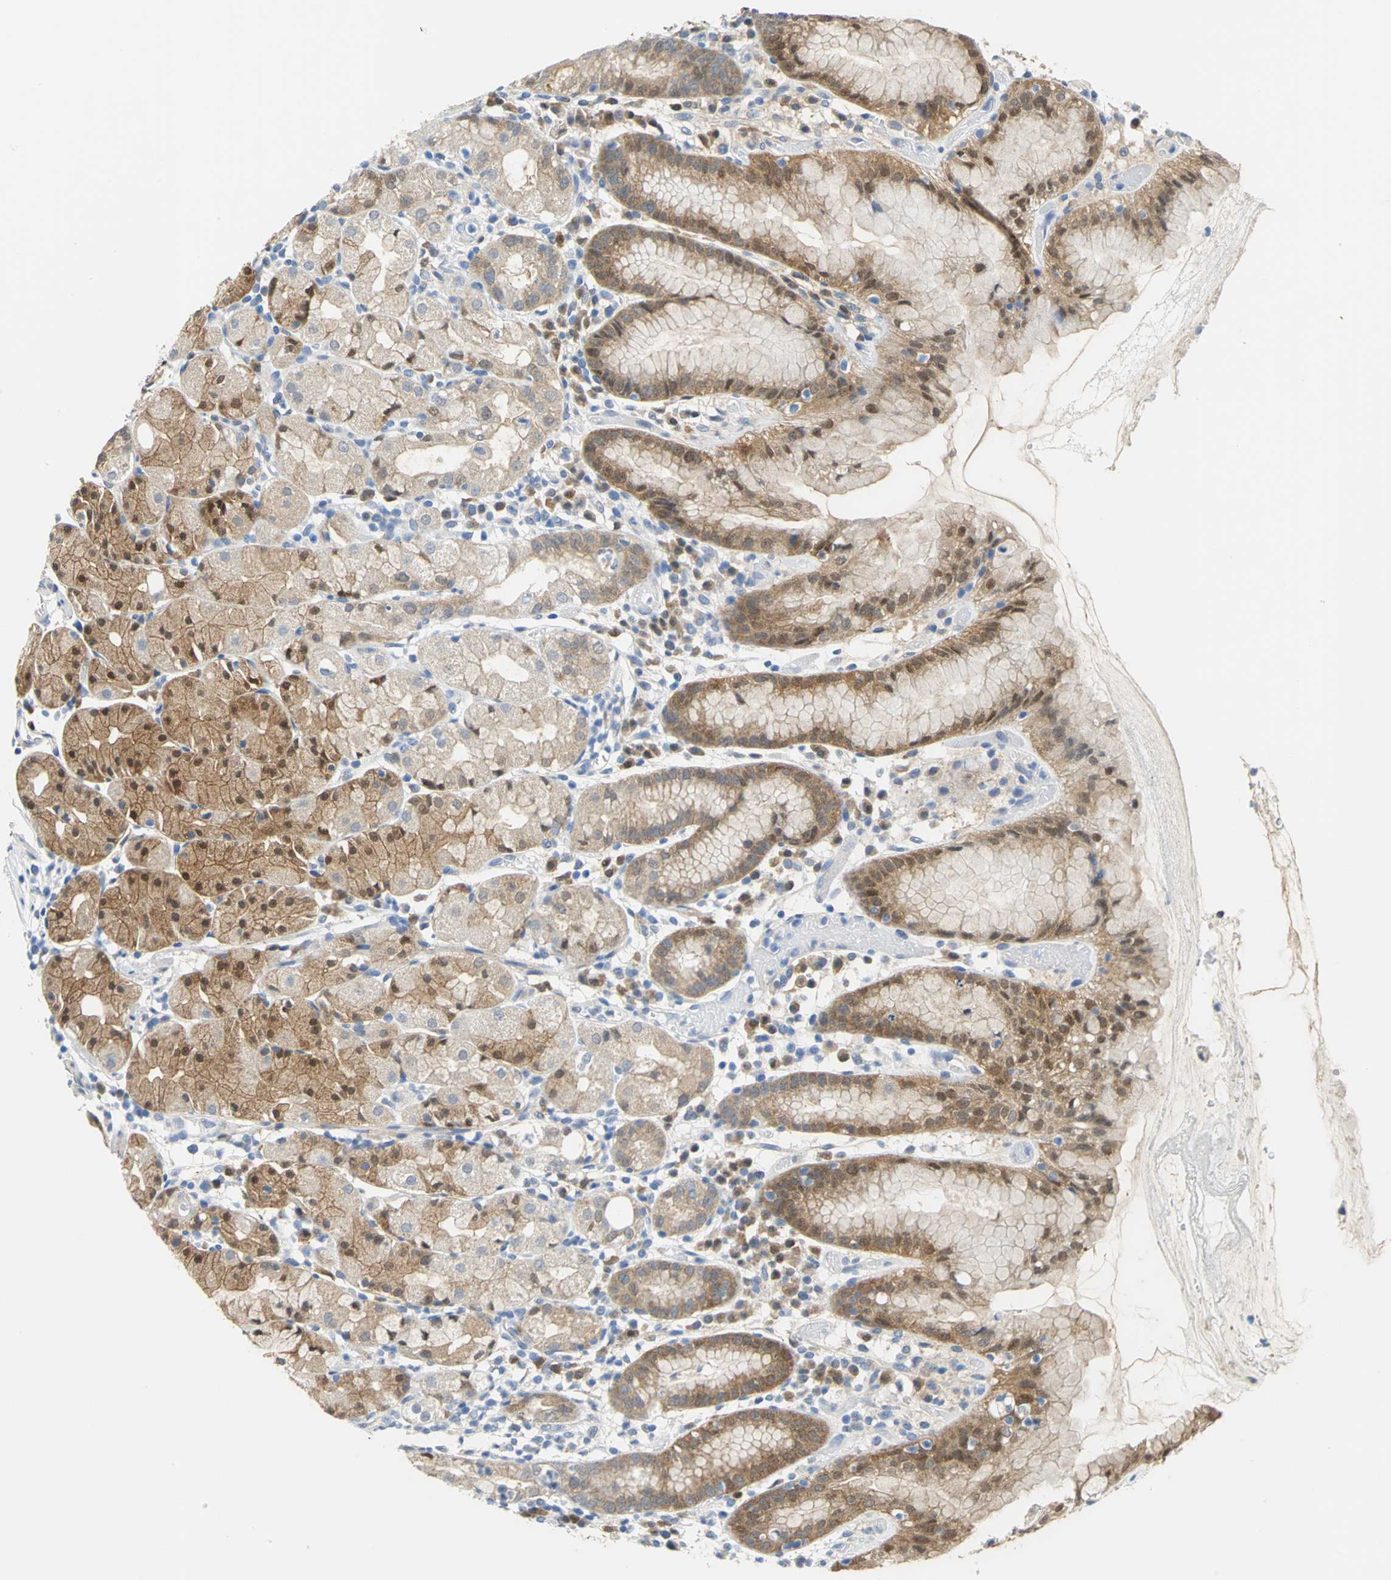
{"staining": {"intensity": "moderate", "quantity": ">75%", "location": "cytoplasmic/membranous"}, "tissue": "stomach", "cell_type": "Glandular cells", "image_type": "normal", "snomed": [{"axis": "morphology", "description": "Normal tissue, NOS"}, {"axis": "topography", "description": "Stomach"}, {"axis": "topography", "description": "Stomach, lower"}], "caption": "Protein staining of unremarkable stomach exhibits moderate cytoplasmic/membranous positivity in approximately >75% of glandular cells.", "gene": "PGM3", "patient": {"sex": "female", "age": 75}}